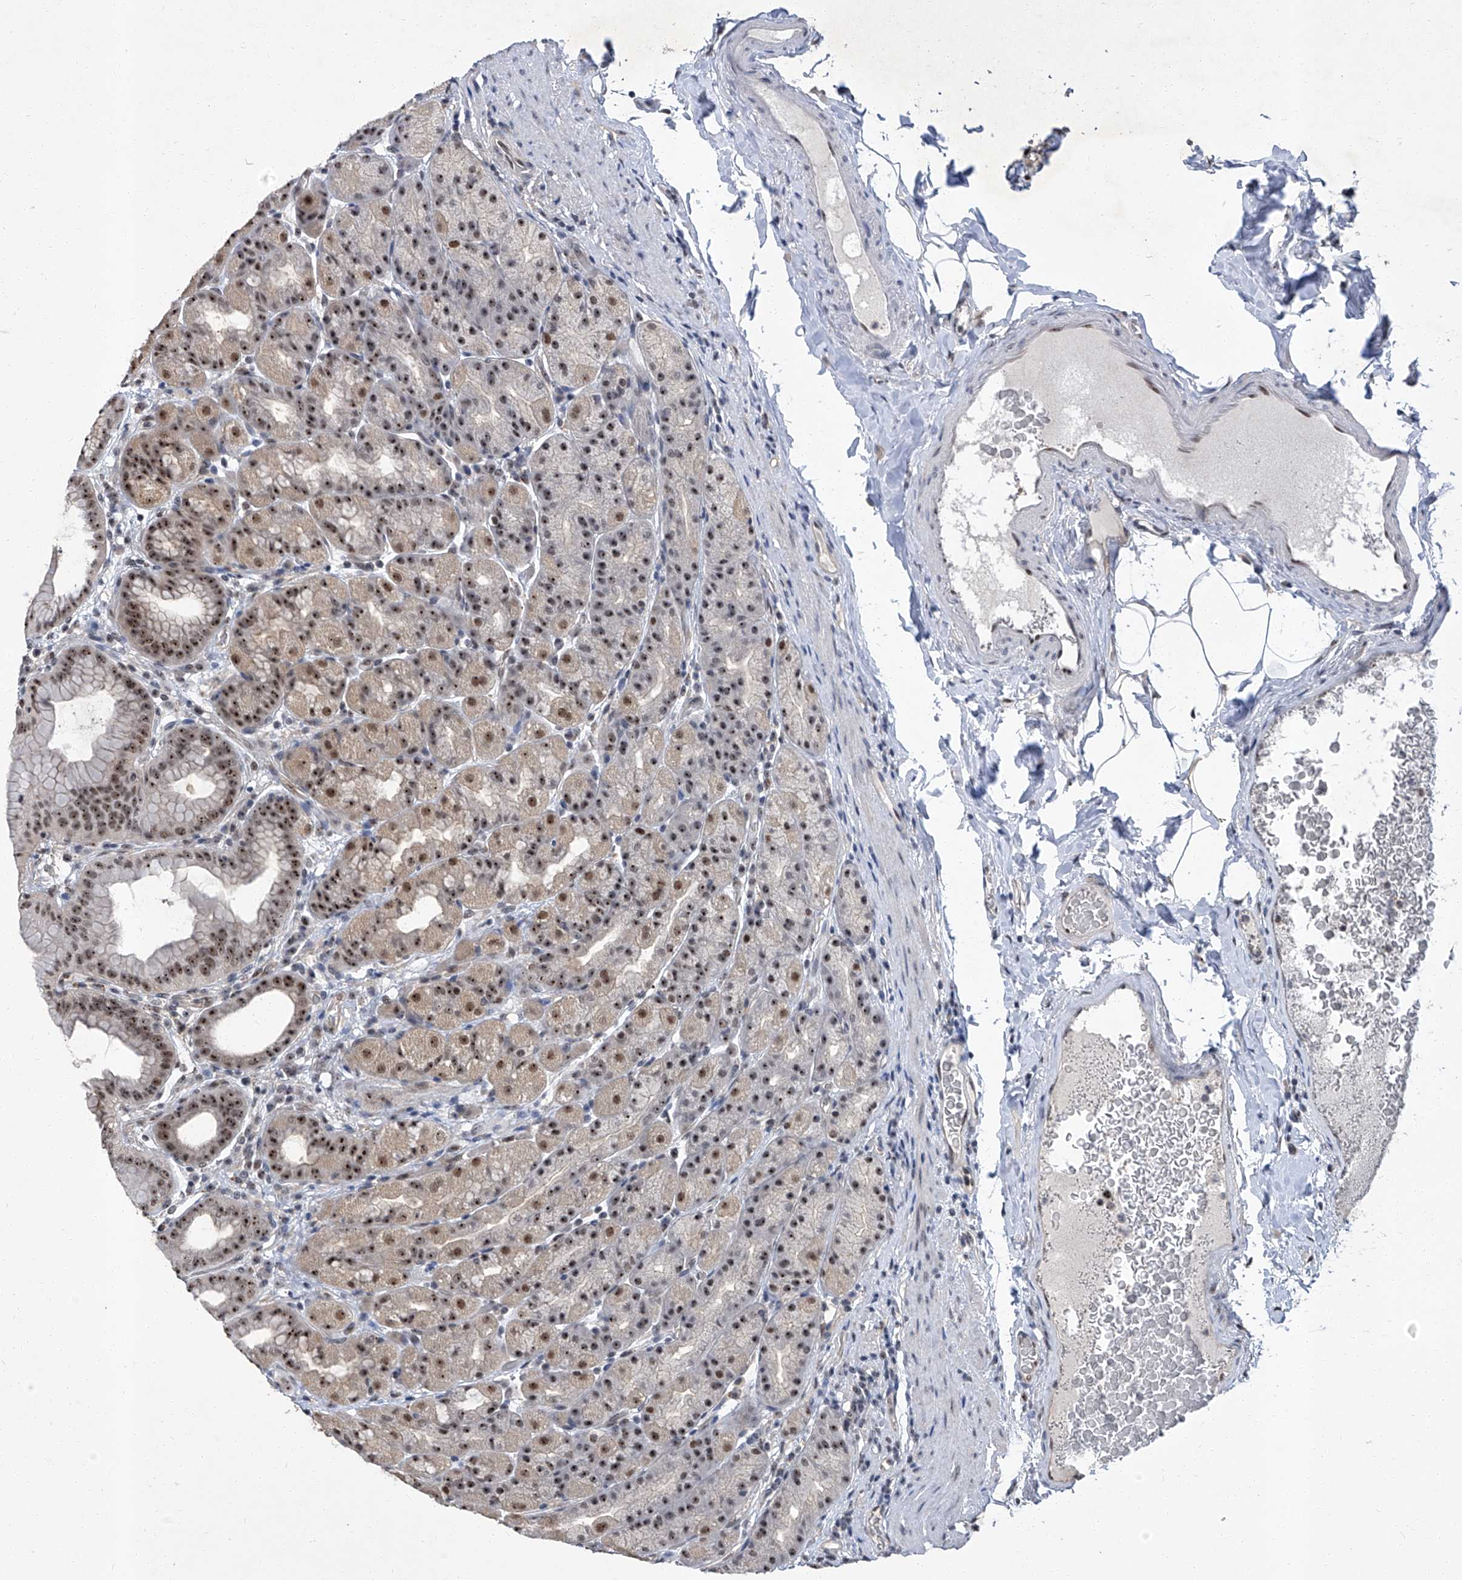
{"staining": {"intensity": "strong", "quantity": "25%-75%", "location": "nuclear"}, "tissue": "stomach", "cell_type": "Glandular cells", "image_type": "normal", "snomed": [{"axis": "morphology", "description": "Normal tissue, NOS"}, {"axis": "topography", "description": "Stomach, upper"}], "caption": "Protein expression by immunohistochemistry (IHC) displays strong nuclear positivity in about 25%-75% of glandular cells in unremarkable stomach.", "gene": "CMTR1", "patient": {"sex": "male", "age": 68}}